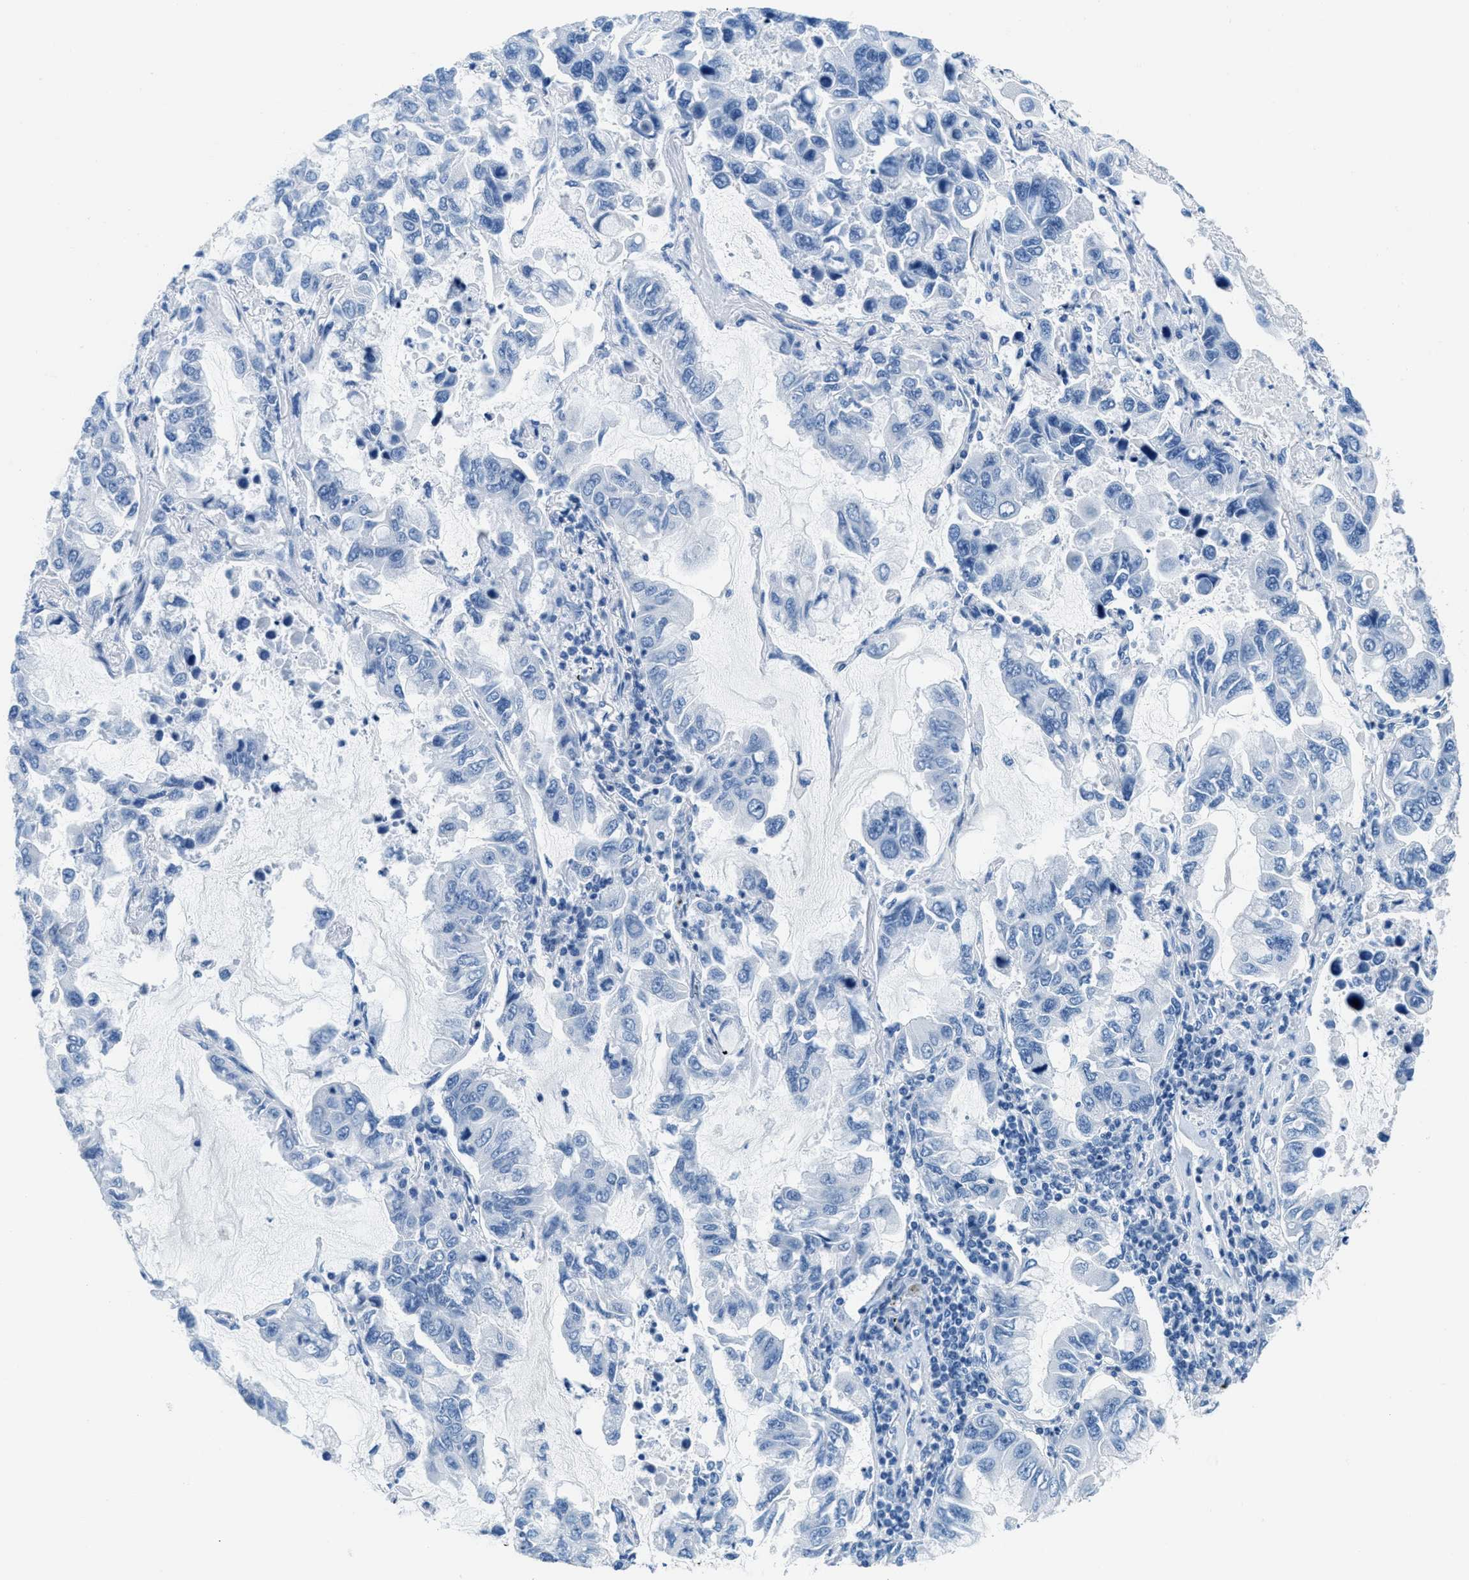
{"staining": {"intensity": "negative", "quantity": "none", "location": "none"}, "tissue": "lung cancer", "cell_type": "Tumor cells", "image_type": "cancer", "snomed": [{"axis": "morphology", "description": "Adenocarcinoma, NOS"}, {"axis": "topography", "description": "Lung"}], "caption": "Immunohistochemical staining of human lung cancer (adenocarcinoma) shows no significant positivity in tumor cells. (Immunohistochemistry (ihc), brightfield microscopy, high magnification).", "gene": "MGARP", "patient": {"sex": "male", "age": 64}}